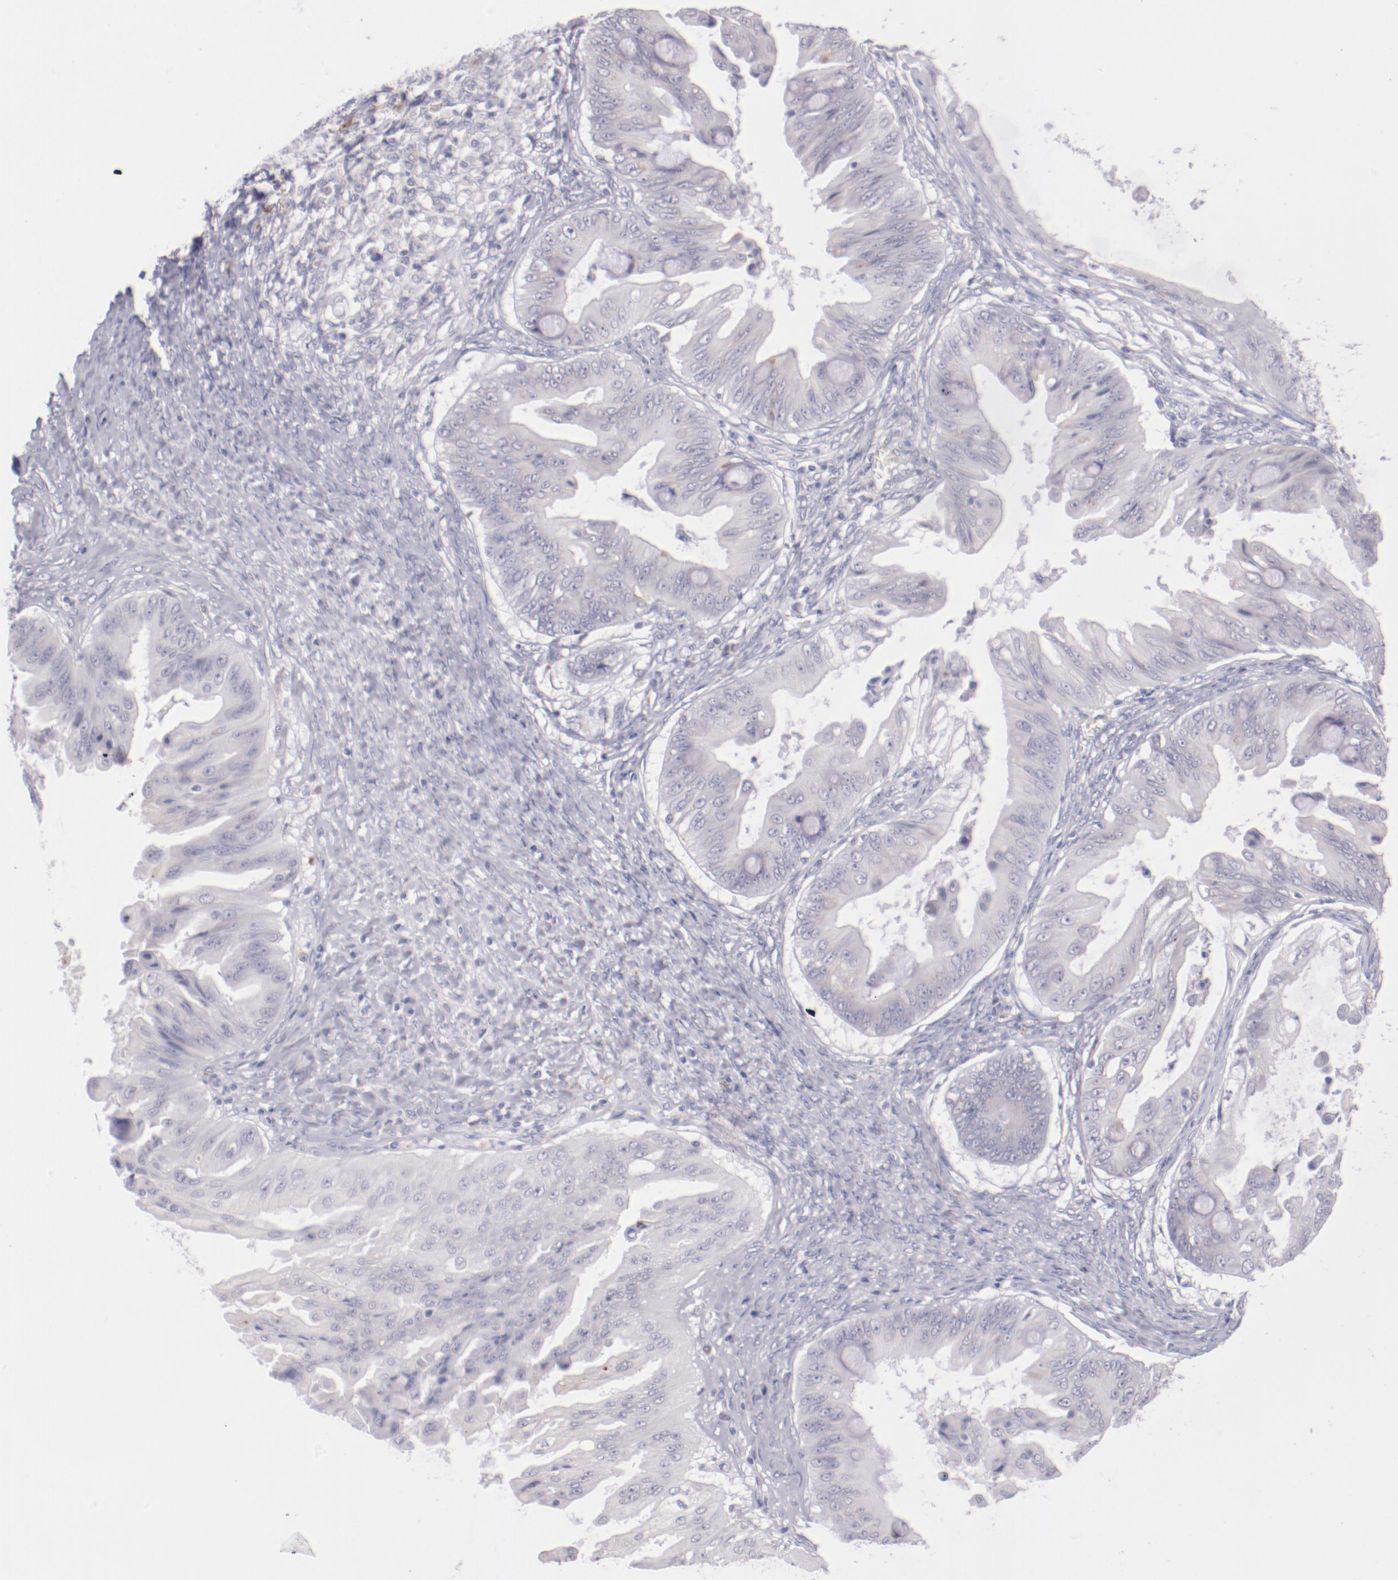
{"staining": {"intensity": "negative", "quantity": "none", "location": "none"}, "tissue": "ovarian cancer", "cell_type": "Tumor cells", "image_type": "cancer", "snomed": [{"axis": "morphology", "description": "Cystadenocarcinoma, mucinous, NOS"}, {"axis": "topography", "description": "Ovary"}], "caption": "Ovarian cancer was stained to show a protein in brown. There is no significant staining in tumor cells. (DAB (3,3'-diaminobenzidine) IHC, high magnification).", "gene": "TRAF3", "patient": {"sex": "female", "age": 37}}